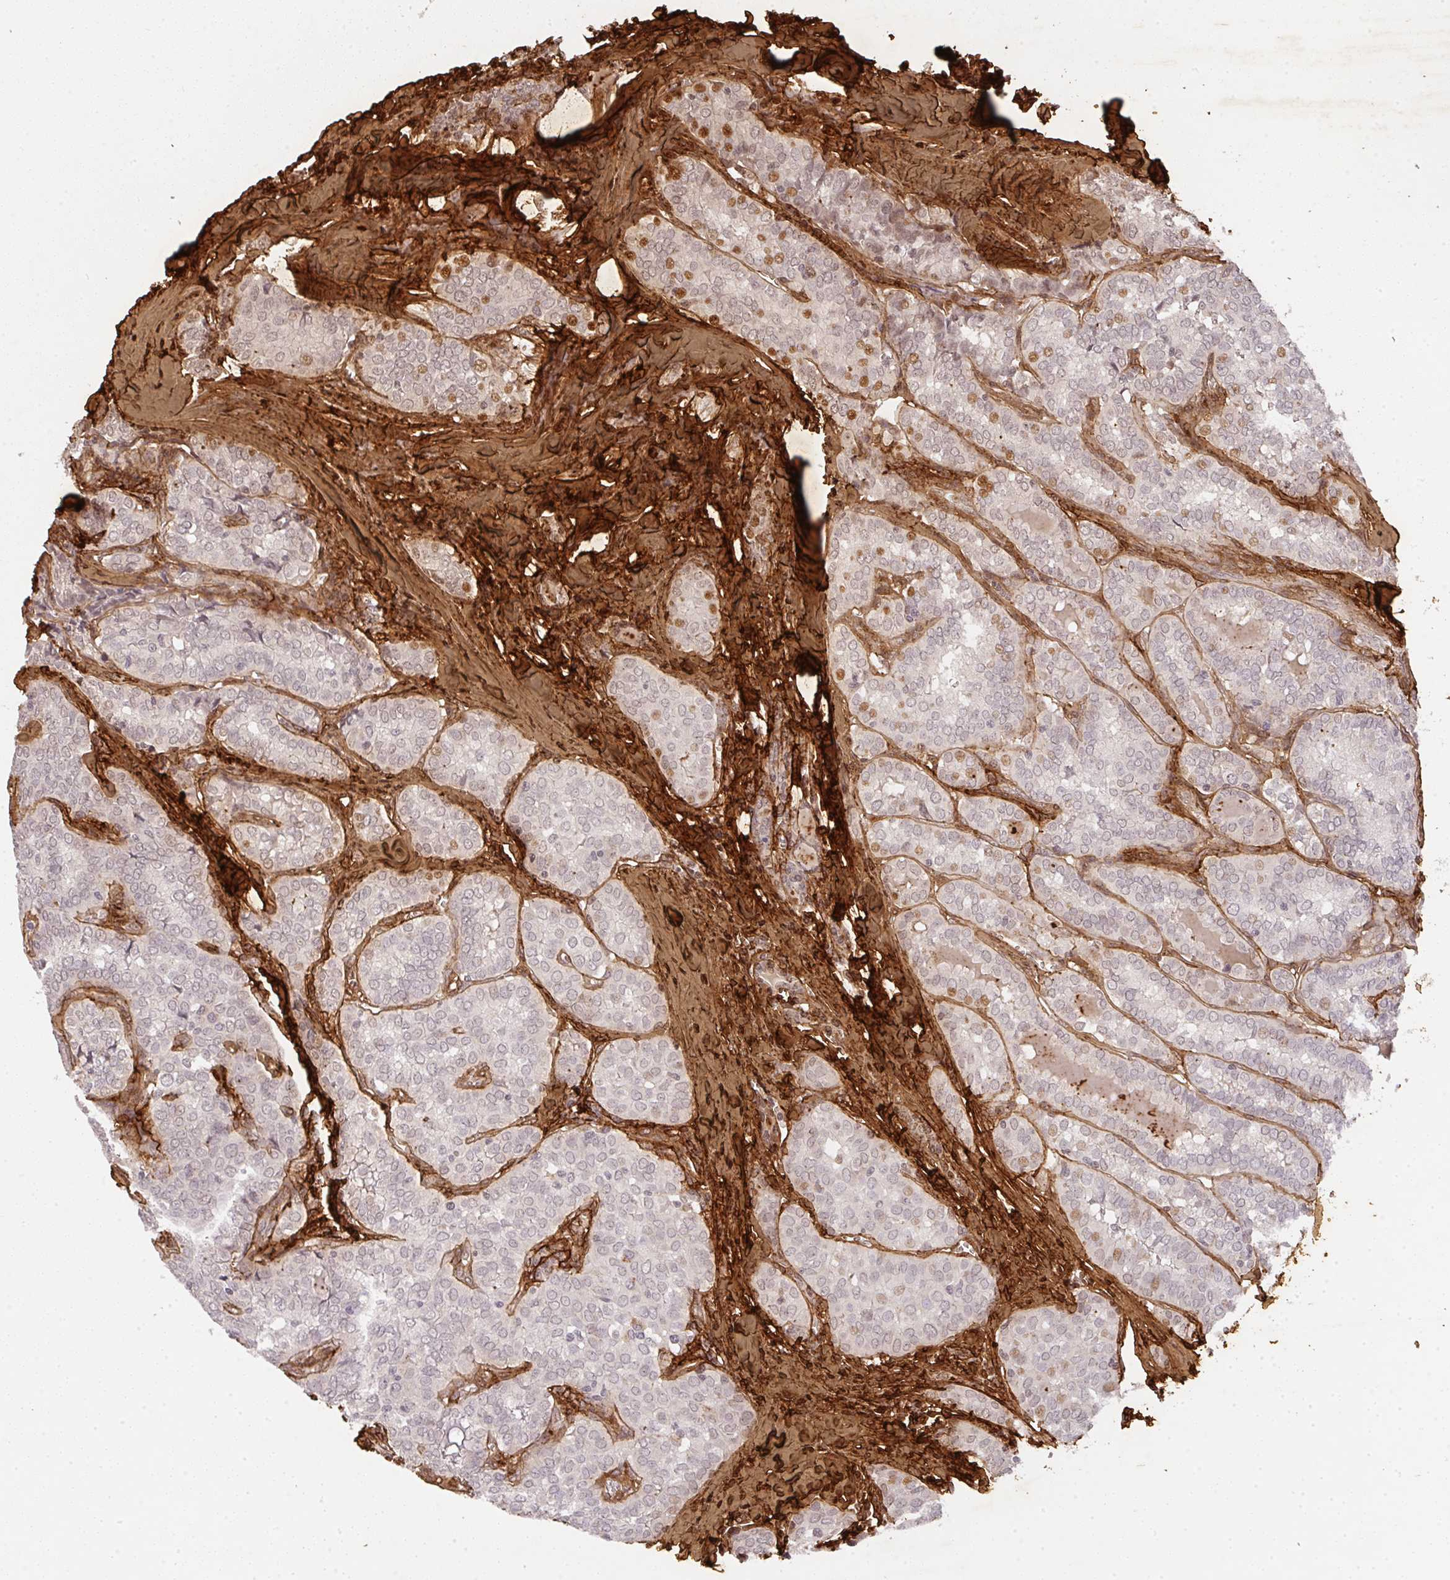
{"staining": {"intensity": "moderate", "quantity": "<25%", "location": "nuclear"}, "tissue": "thyroid cancer", "cell_type": "Tumor cells", "image_type": "cancer", "snomed": [{"axis": "morphology", "description": "Papillary adenocarcinoma, NOS"}, {"axis": "topography", "description": "Thyroid gland"}], "caption": "This histopathology image displays immunohistochemistry (IHC) staining of papillary adenocarcinoma (thyroid), with low moderate nuclear positivity in about <25% of tumor cells.", "gene": "COL3A1", "patient": {"sex": "female", "age": 30}}